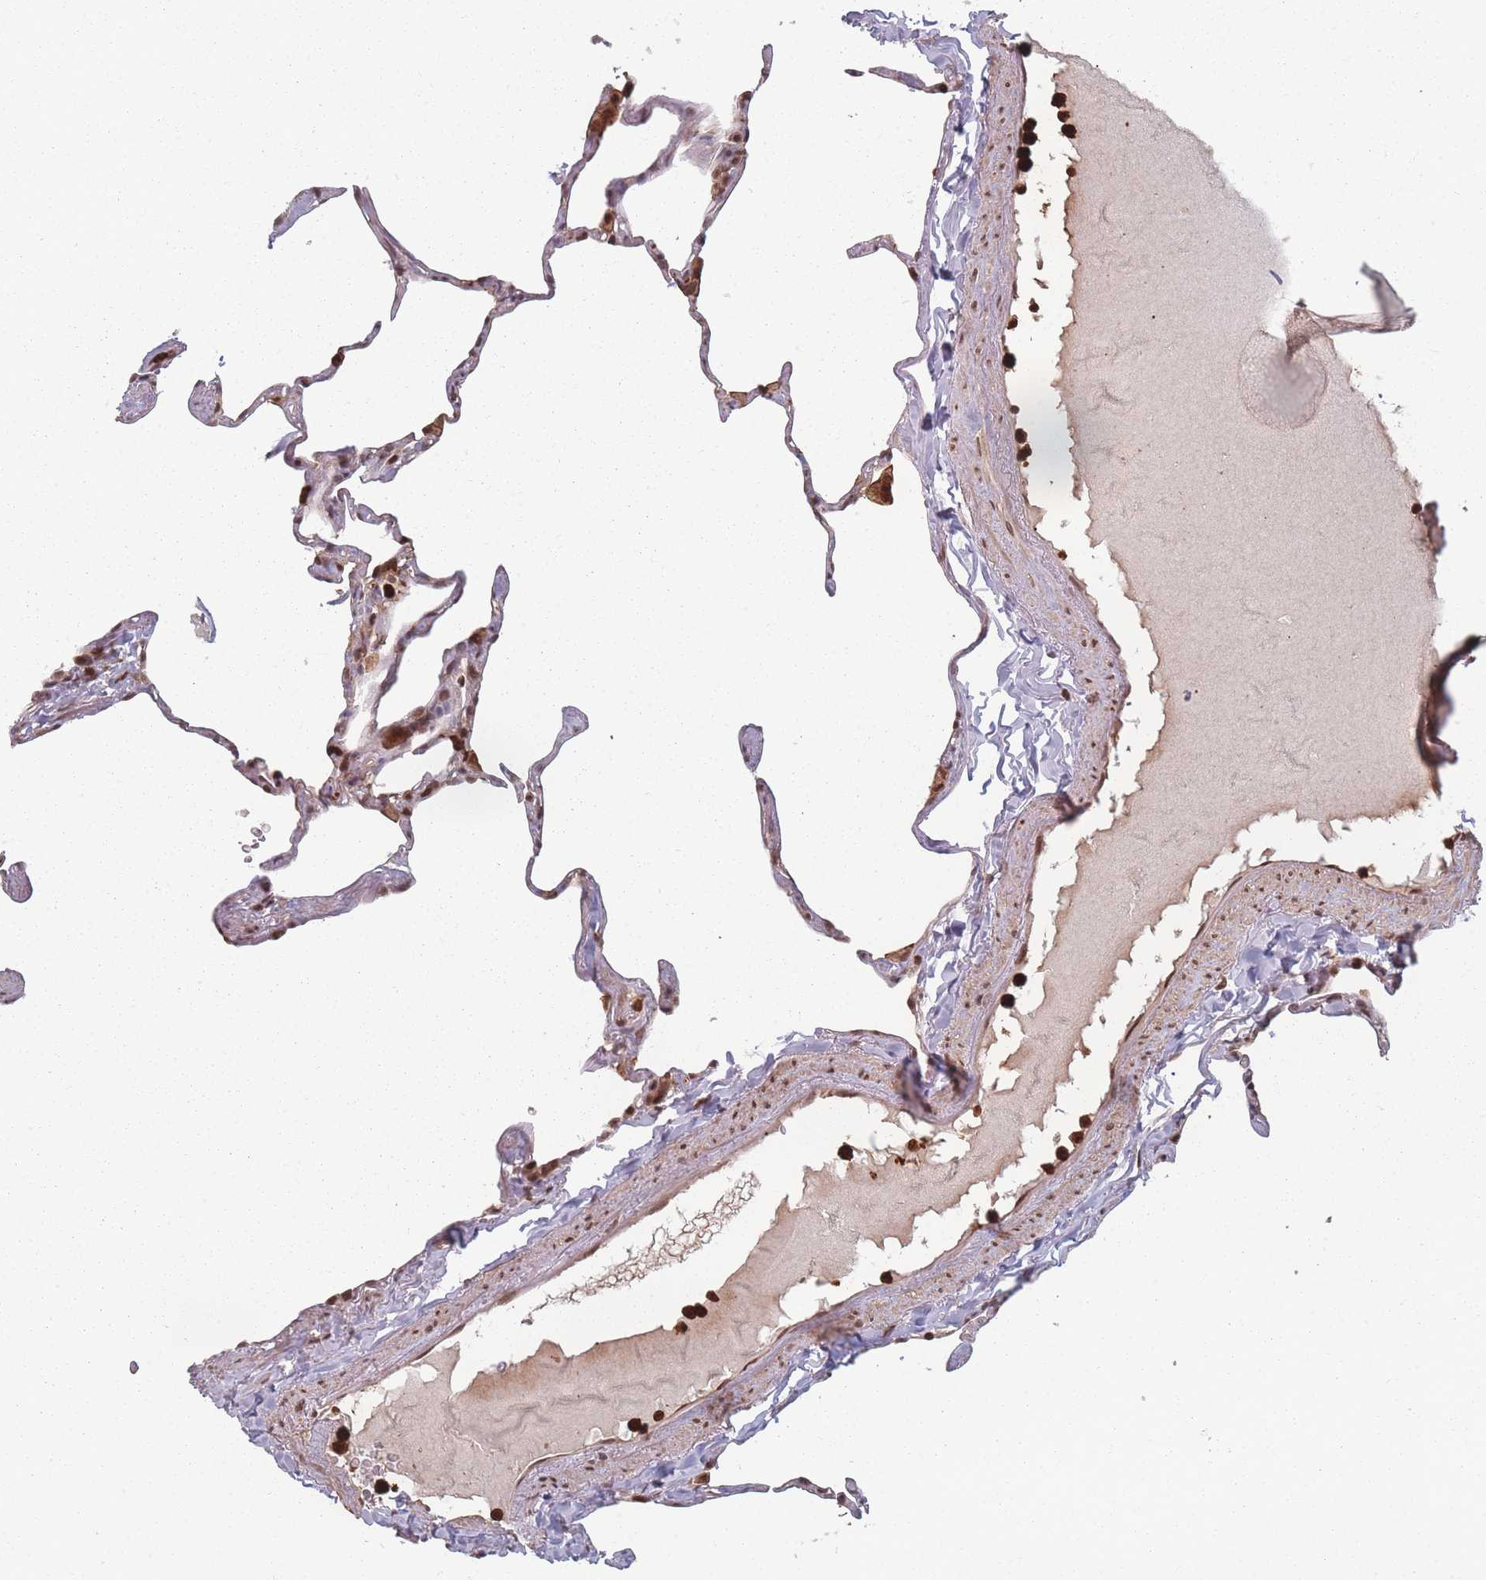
{"staining": {"intensity": "moderate", "quantity": "25%-75%", "location": "nuclear"}, "tissue": "lung", "cell_type": "Alveolar cells", "image_type": "normal", "snomed": [{"axis": "morphology", "description": "Normal tissue, NOS"}, {"axis": "topography", "description": "Lung"}], "caption": "A brown stain shows moderate nuclear expression of a protein in alveolar cells of benign lung. The protein of interest is shown in brown color, while the nuclei are stained blue.", "gene": "WDR55", "patient": {"sex": "male", "age": 65}}